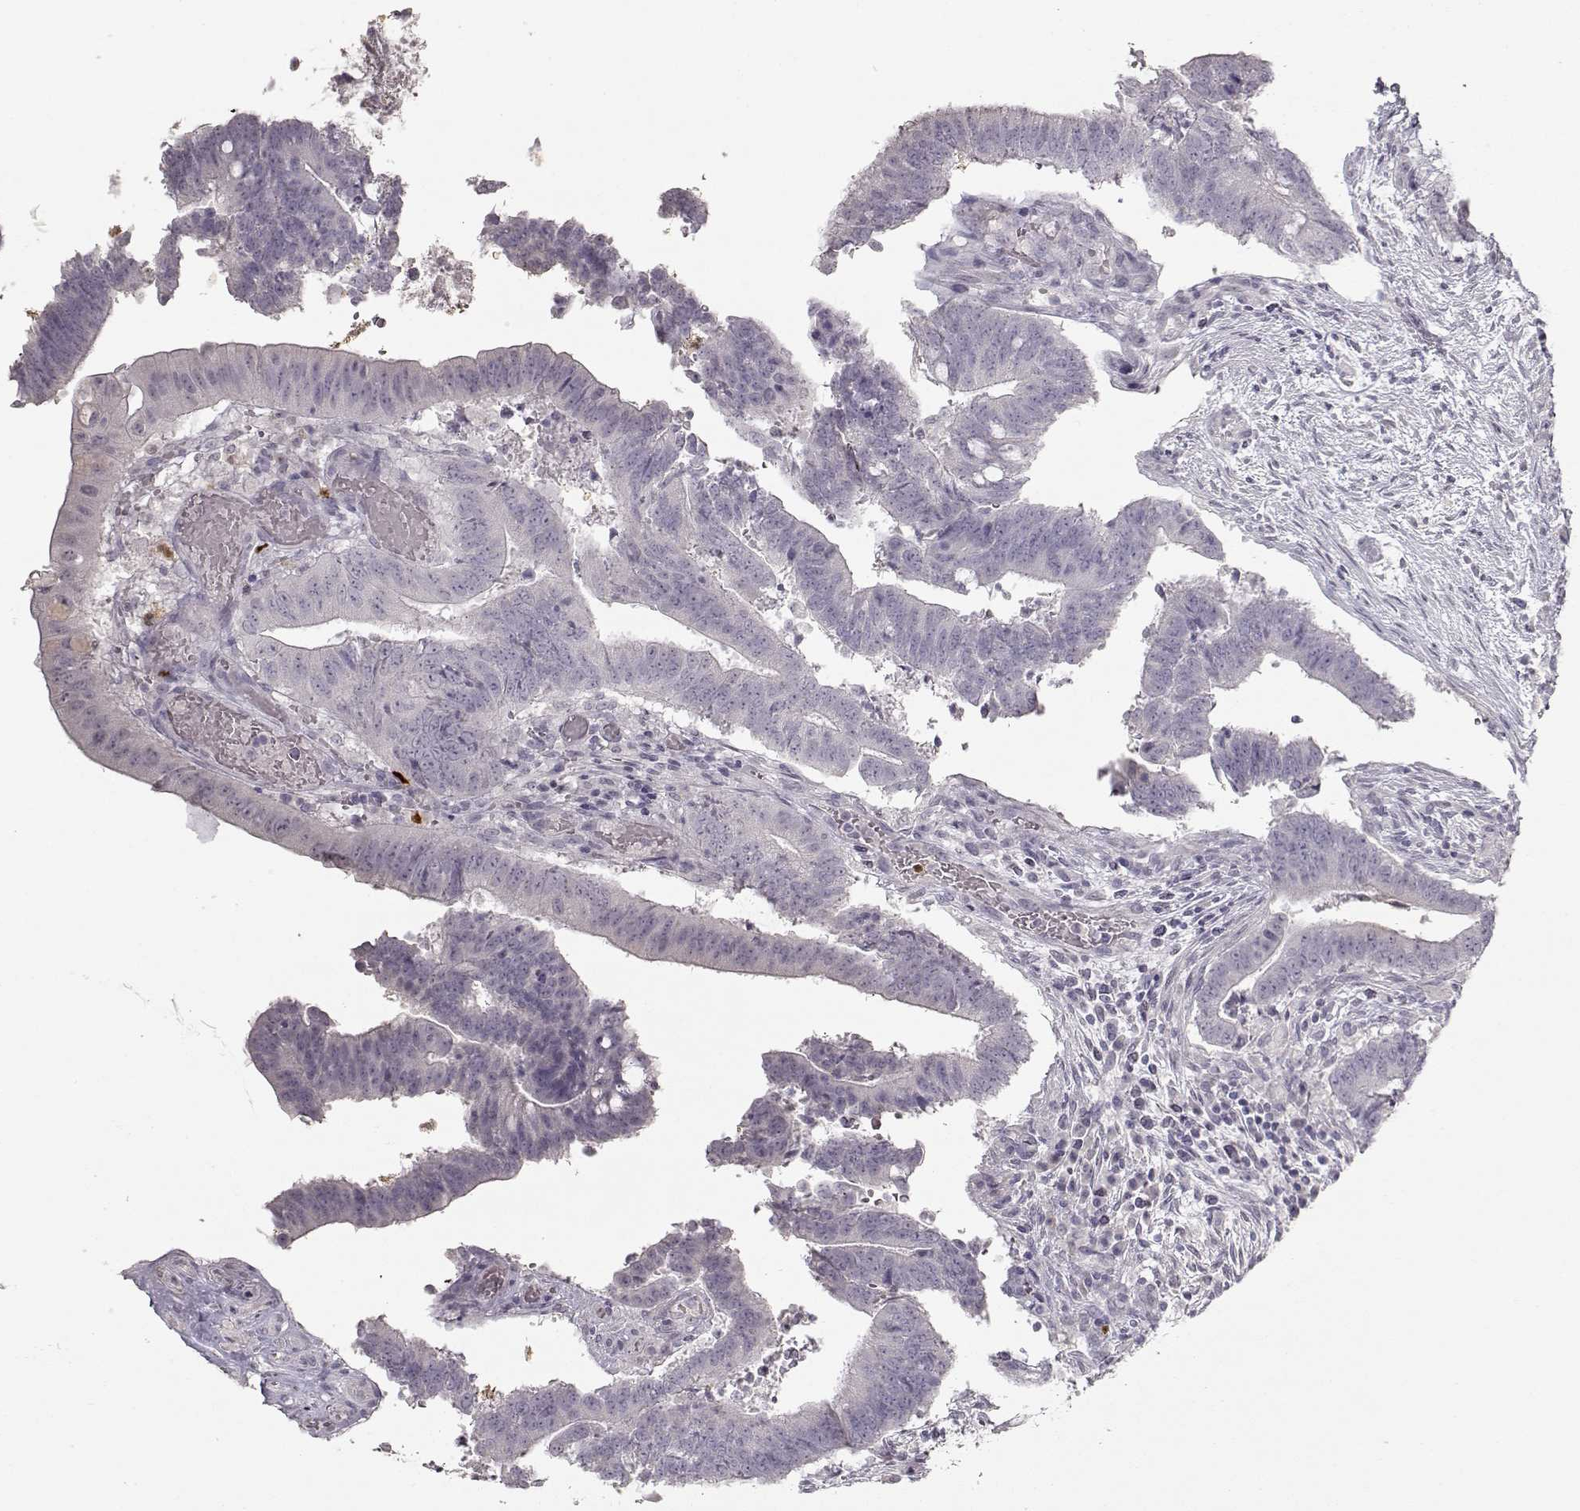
{"staining": {"intensity": "negative", "quantity": "none", "location": "none"}, "tissue": "colorectal cancer", "cell_type": "Tumor cells", "image_type": "cancer", "snomed": [{"axis": "morphology", "description": "Adenocarcinoma, NOS"}, {"axis": "topography", "description": "Colon"}], "caption": "Immunohistochemistry (IHC) photomicrograph of neoplastic tissue: human colorectal adenocarcinoma stained with DAB exhibits no significant protein staining in tumor cells.", "gene": "S100B", "patient": {"sex": "female", "age": 43}}